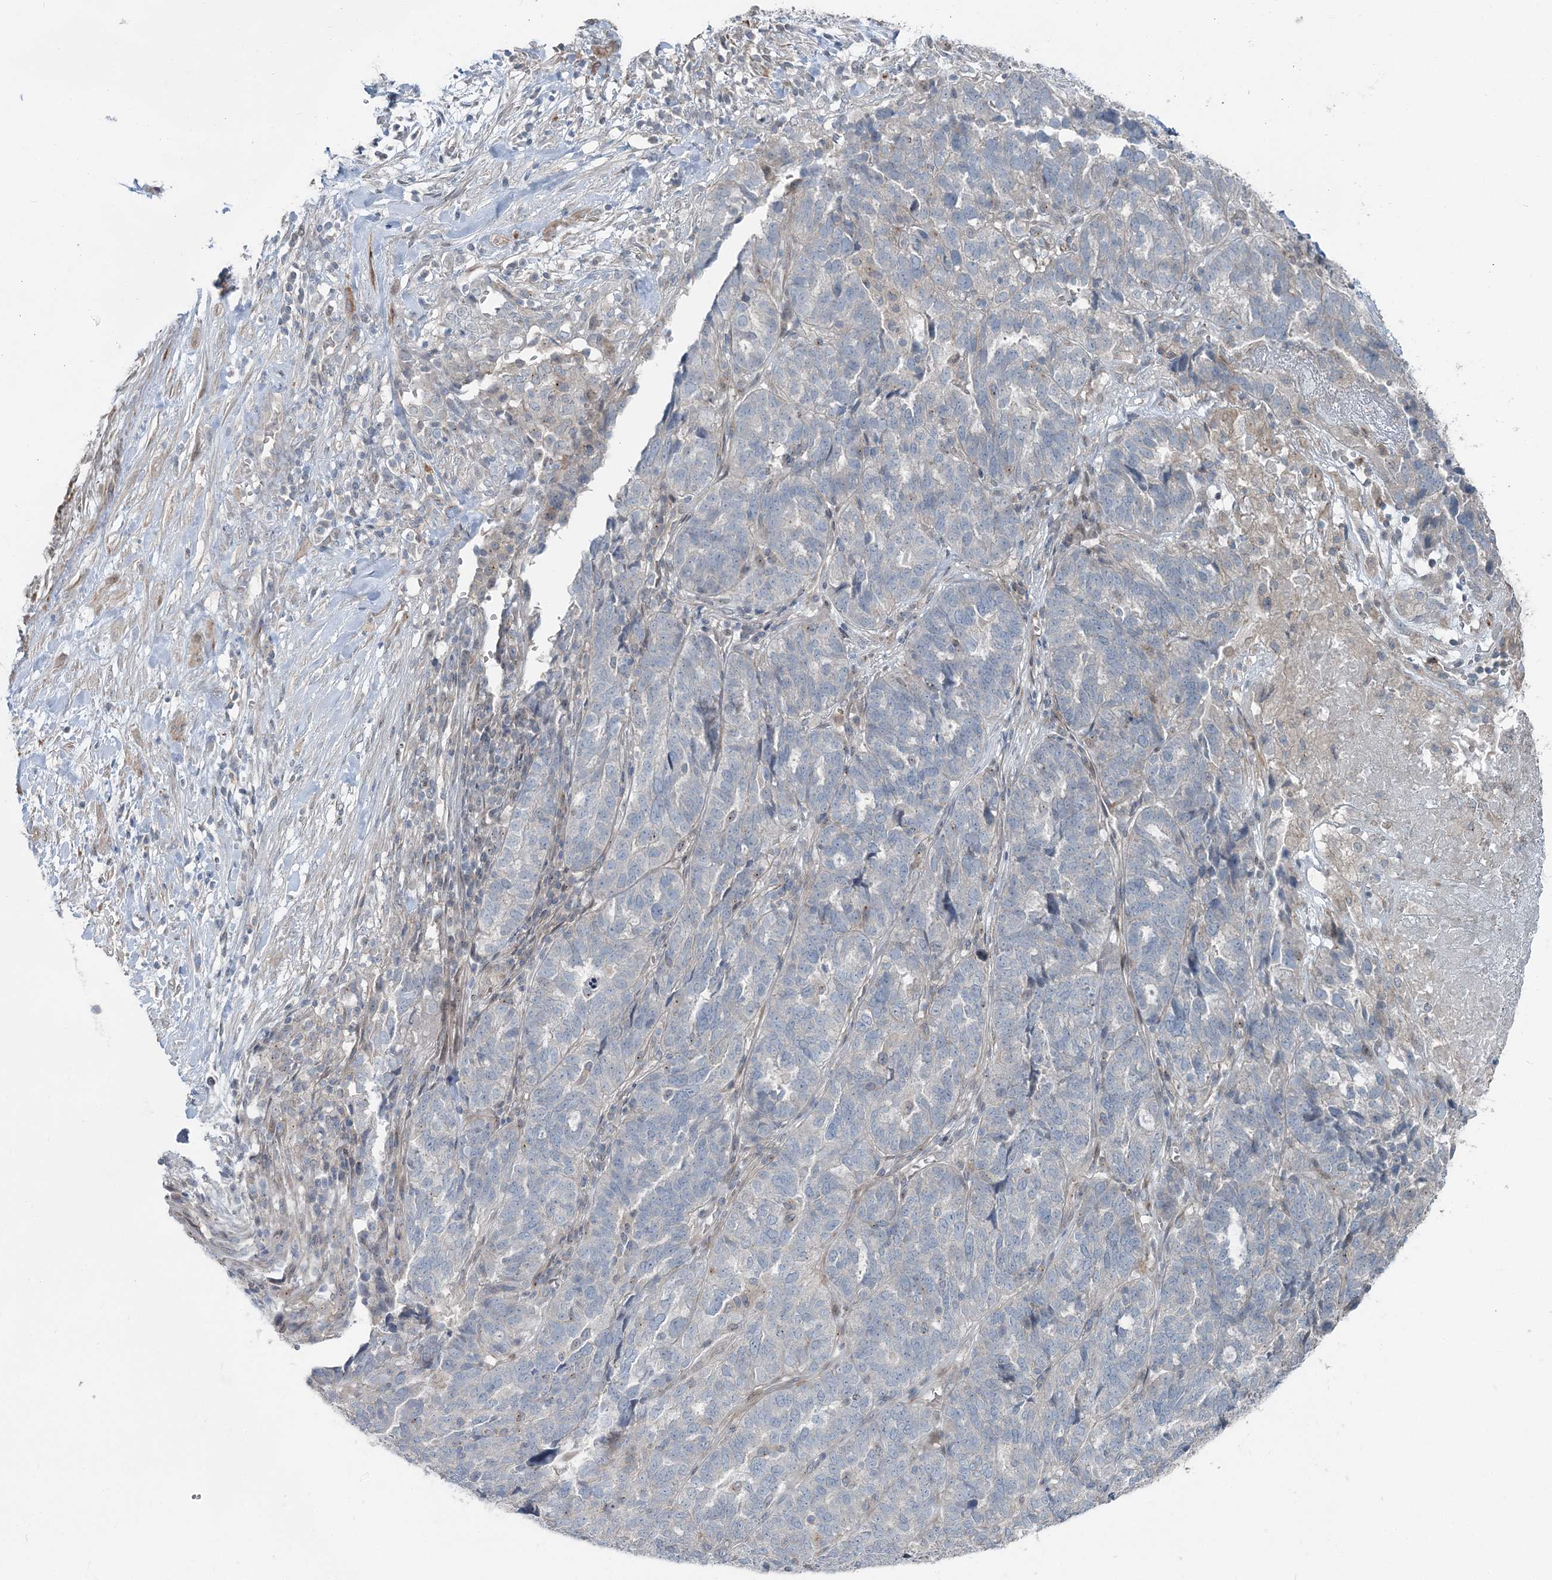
{"staining": {"intensity": "negative", "quantity": "none", "location": "none"}, "tissue": "ovarian cancer", "cell_type": "Tumor cells", "image_type": "cancer", "snomed": [{"axis": "morphology", "description": "Cystadenocarcinoma, serous, NOS"}, {"axis": "topography", "description": "Ovary"}], "caption": "Immunohistochemistry (IHC) histopathology image of neoplastic tissue: ovarian serous cystadenocarcinoma stained with DAB (3,3'-diaminobenzidine) exhibits no significant protein expression in tumor cells. Brightfield microscopy of immunohistochemistry (IHC) stained with DAB (3,3'-diaminobenzidine) (brown) and hematoxylin (blue), captured at high magnification.", "gene": "FBXL17", "patient": {"sex": "female", "age": 59}}